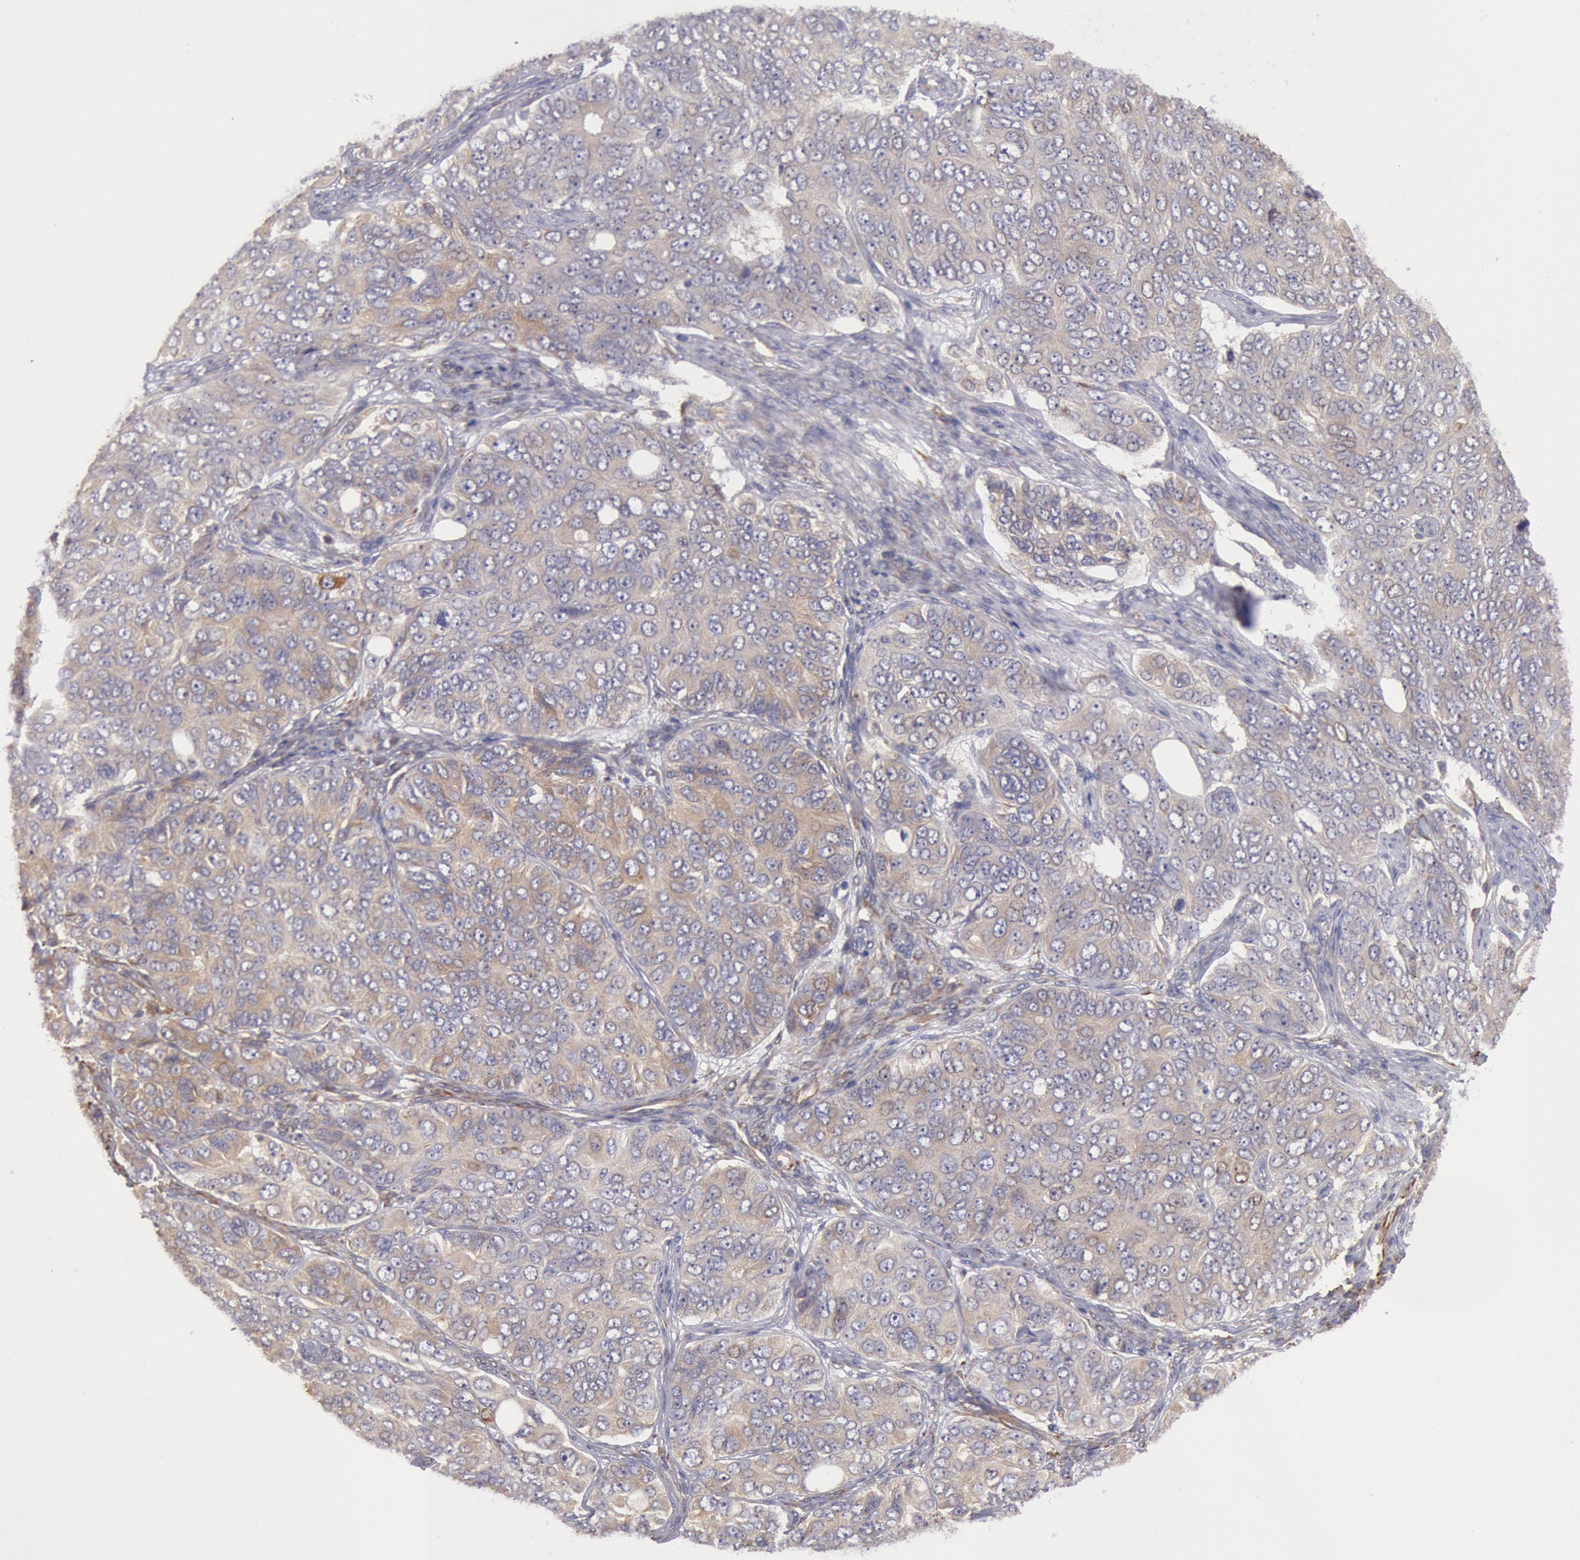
{"staining": {"intensity": "weak", "quantity": ">75%", "location": "cytoplasmic/membranous"}, "tissue": "ovarian cancer", "cell_type": "Tumor cells", "image_type": "cancer", "snomed": [{"axis": "morphology", "description": "Carcinoma, endometroid"}, {"axis": "topography", "description": "Ovary"}], "caption": "Tumor cells show low levels of weak cytoplasmic/membranous staining in approximately >75% of cells in human endometroid carcinoma (ovarian).", "gene": "RNF139", "patient": {"sex": "female", "age": 51}}